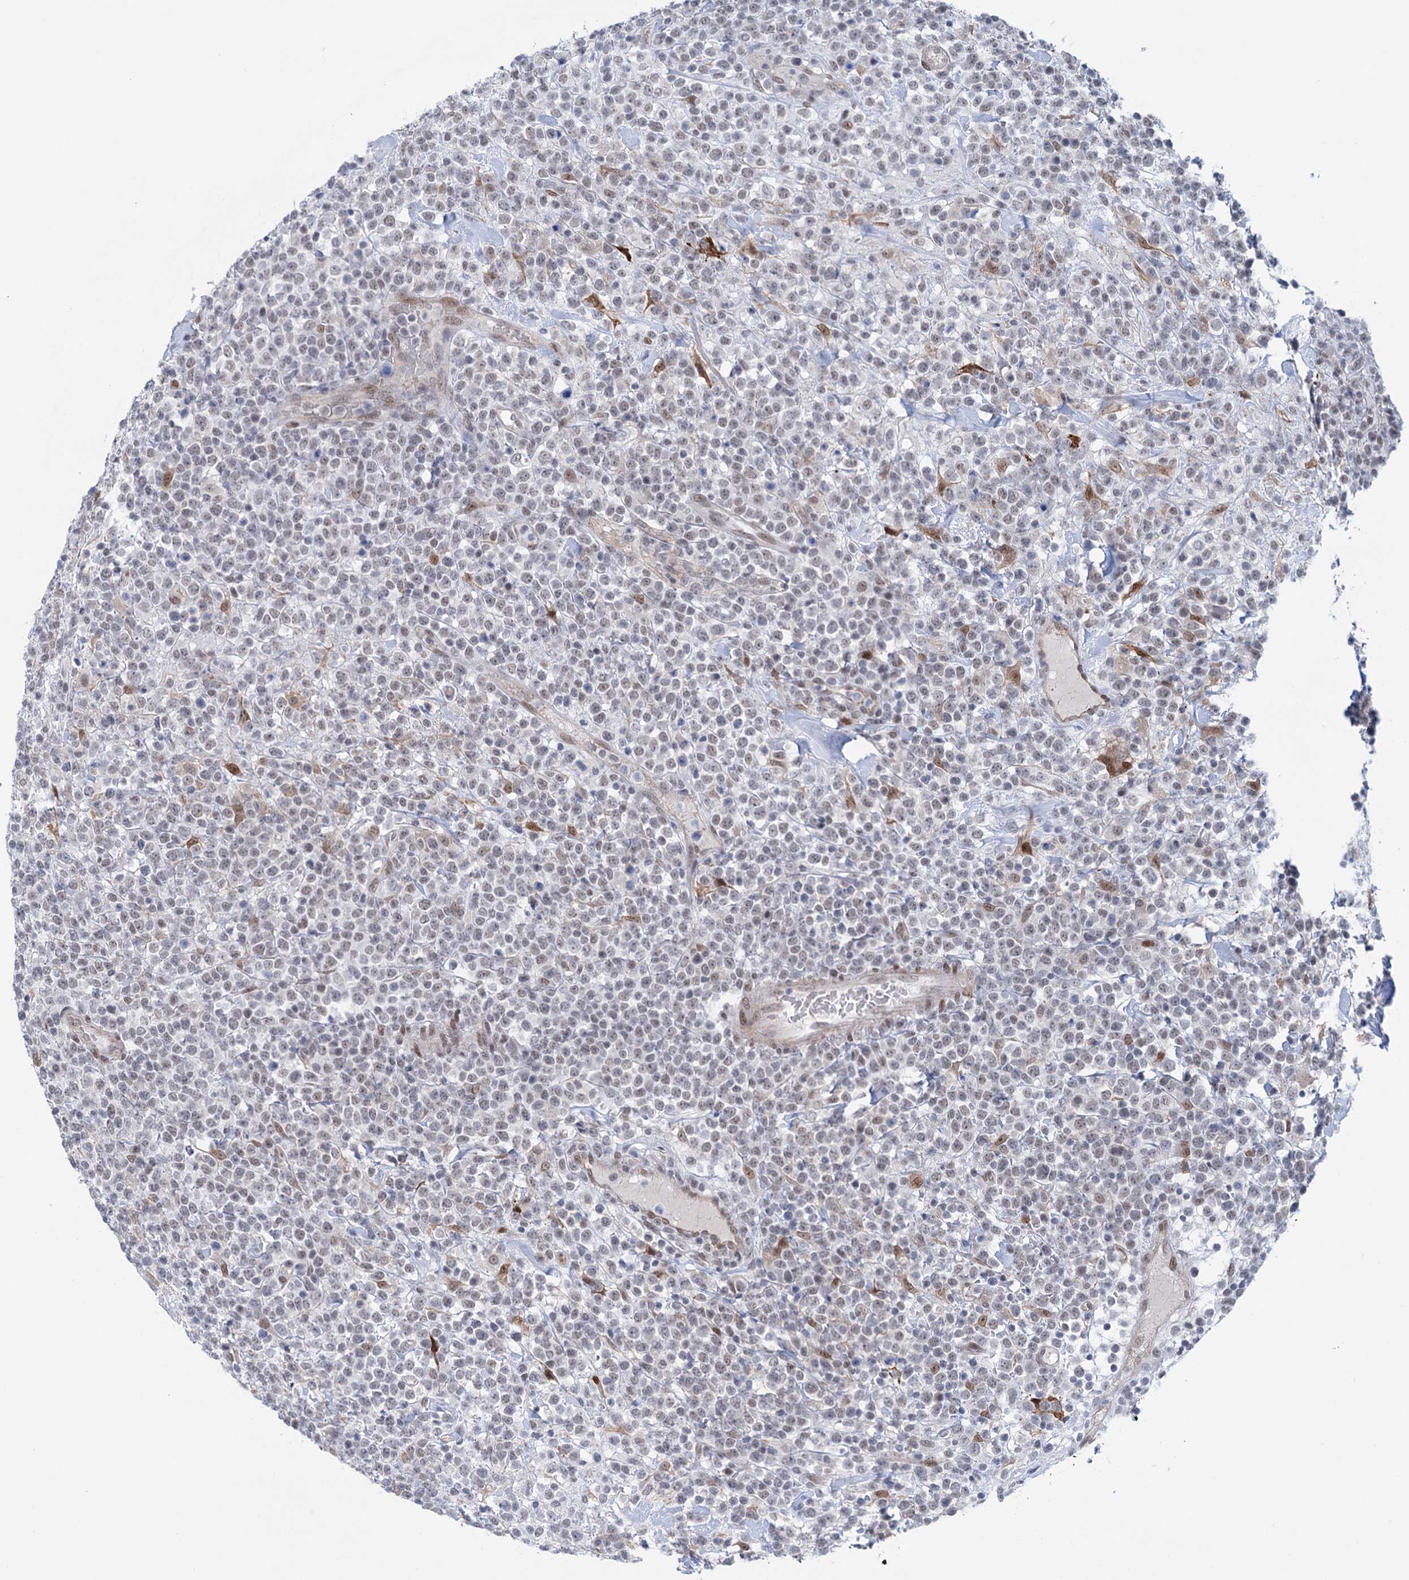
{"staining": {"intensity": "weak", "quantity": "<25%", "location": "nuclear"}, "tissue": "lymphoma", "cell_type": "Tumor cells", "image_type": "cancer", "snomed": [{"axis": "morphology", "description": "Malignant lymphoma, non-Hodgkin's type, High grade"}, {"axis": "topography", "description": "Colon"}], "caption": "An image of lymphoma stained for a protein demonstrates no brown staining in tumor cells.", "gene": "FAM53A", "patient": {"sex": "female", "age": 53}}